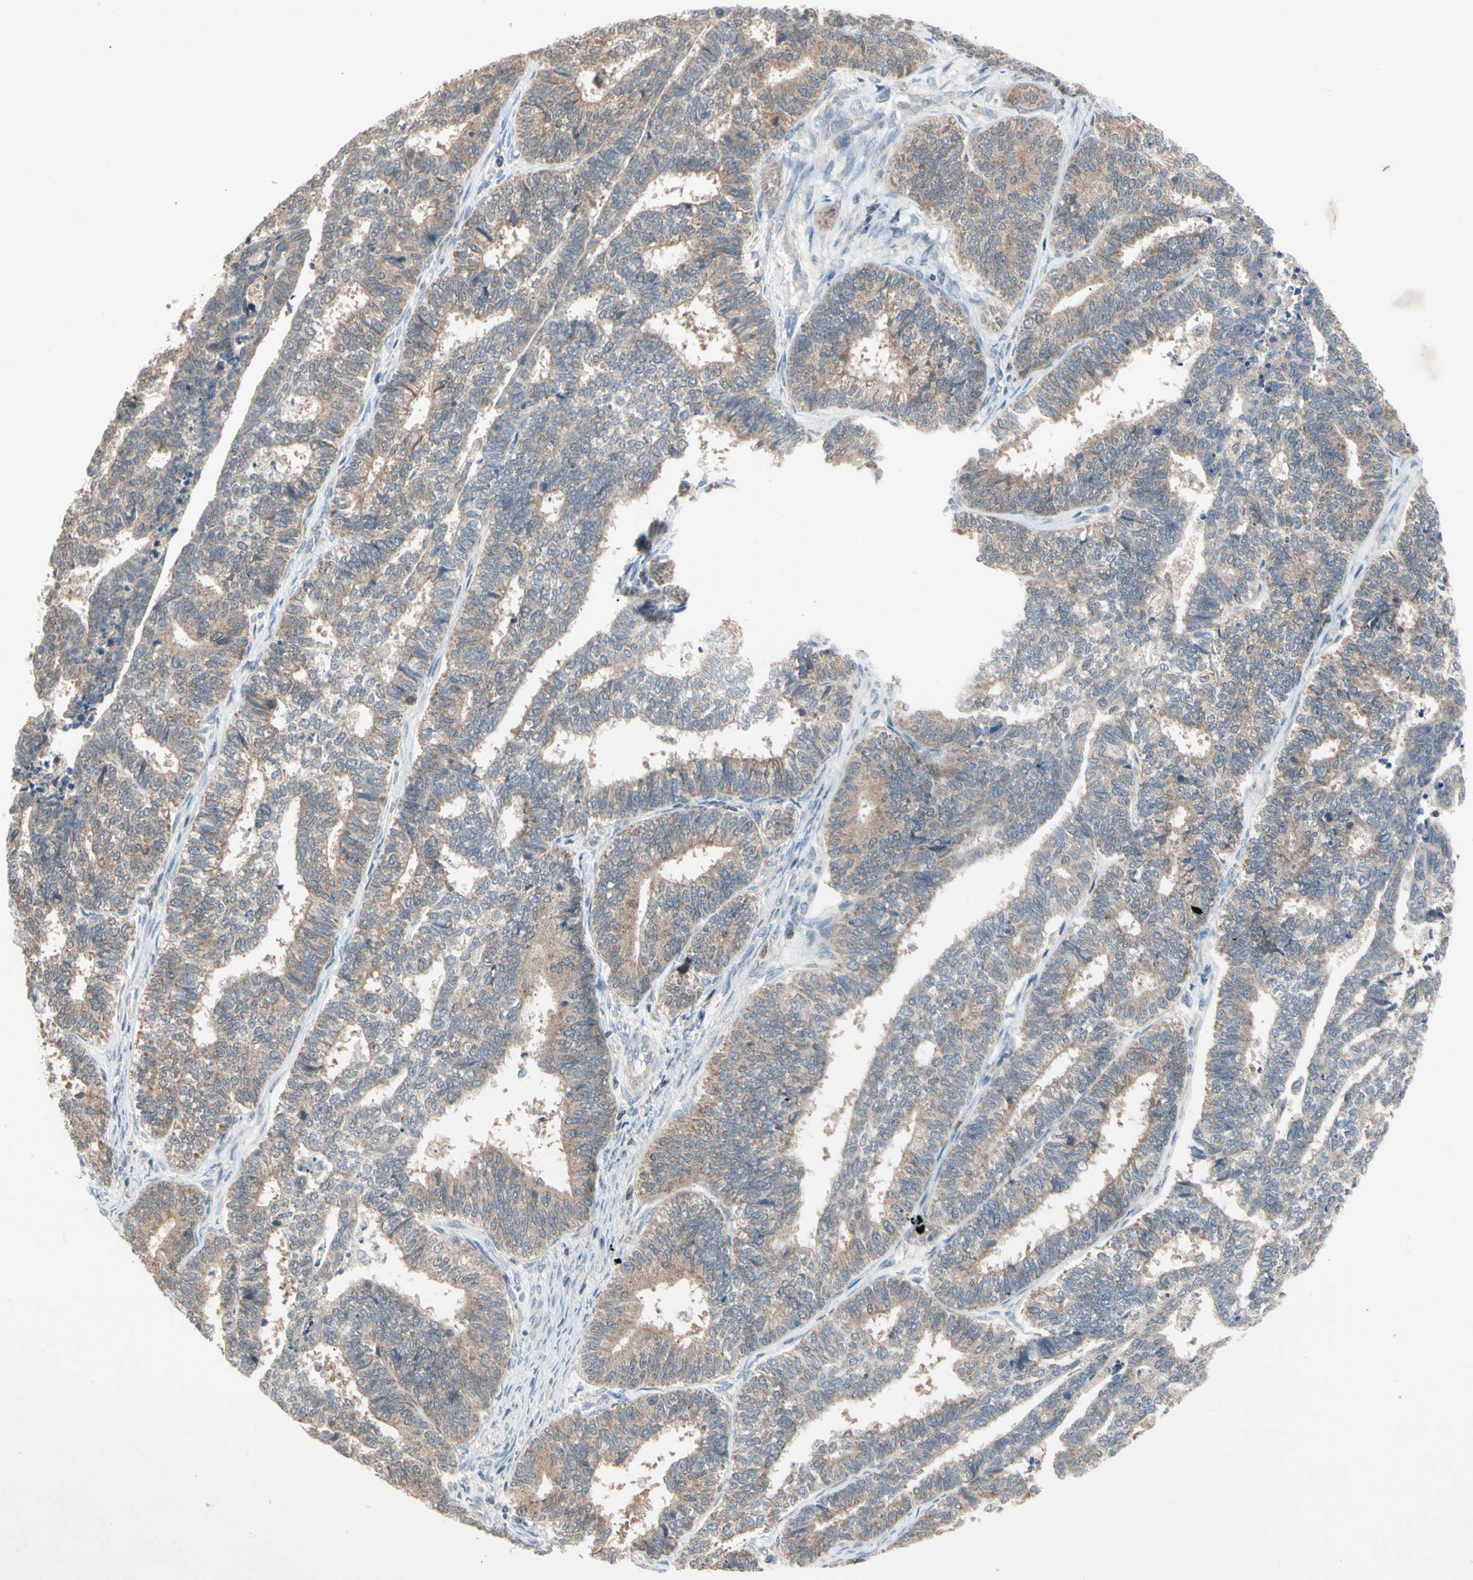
{"staining": {"intensity": "weak", "quantity": ">75%", "location": "cytoplasmic/membranous"}, "tissue": "endometrial cancer", "cell_type": "Tumor cells", "image_type": "cancer", "snomed": [{"axis": "morphology", "description": "Adenocarcinoma, NOS"}, {"axis": "topography", "description": "Endometrium"}], "caption": "This micrograph demonstrates immunohistochemistry (IHC) staining of human adenocarcinoma (endometrial), with low weak cytoplasmic/membranous expression in approximately >75% of tumor cells.", "gene": "MTHFS", "patient": {"sex": "female", "age": 70}}